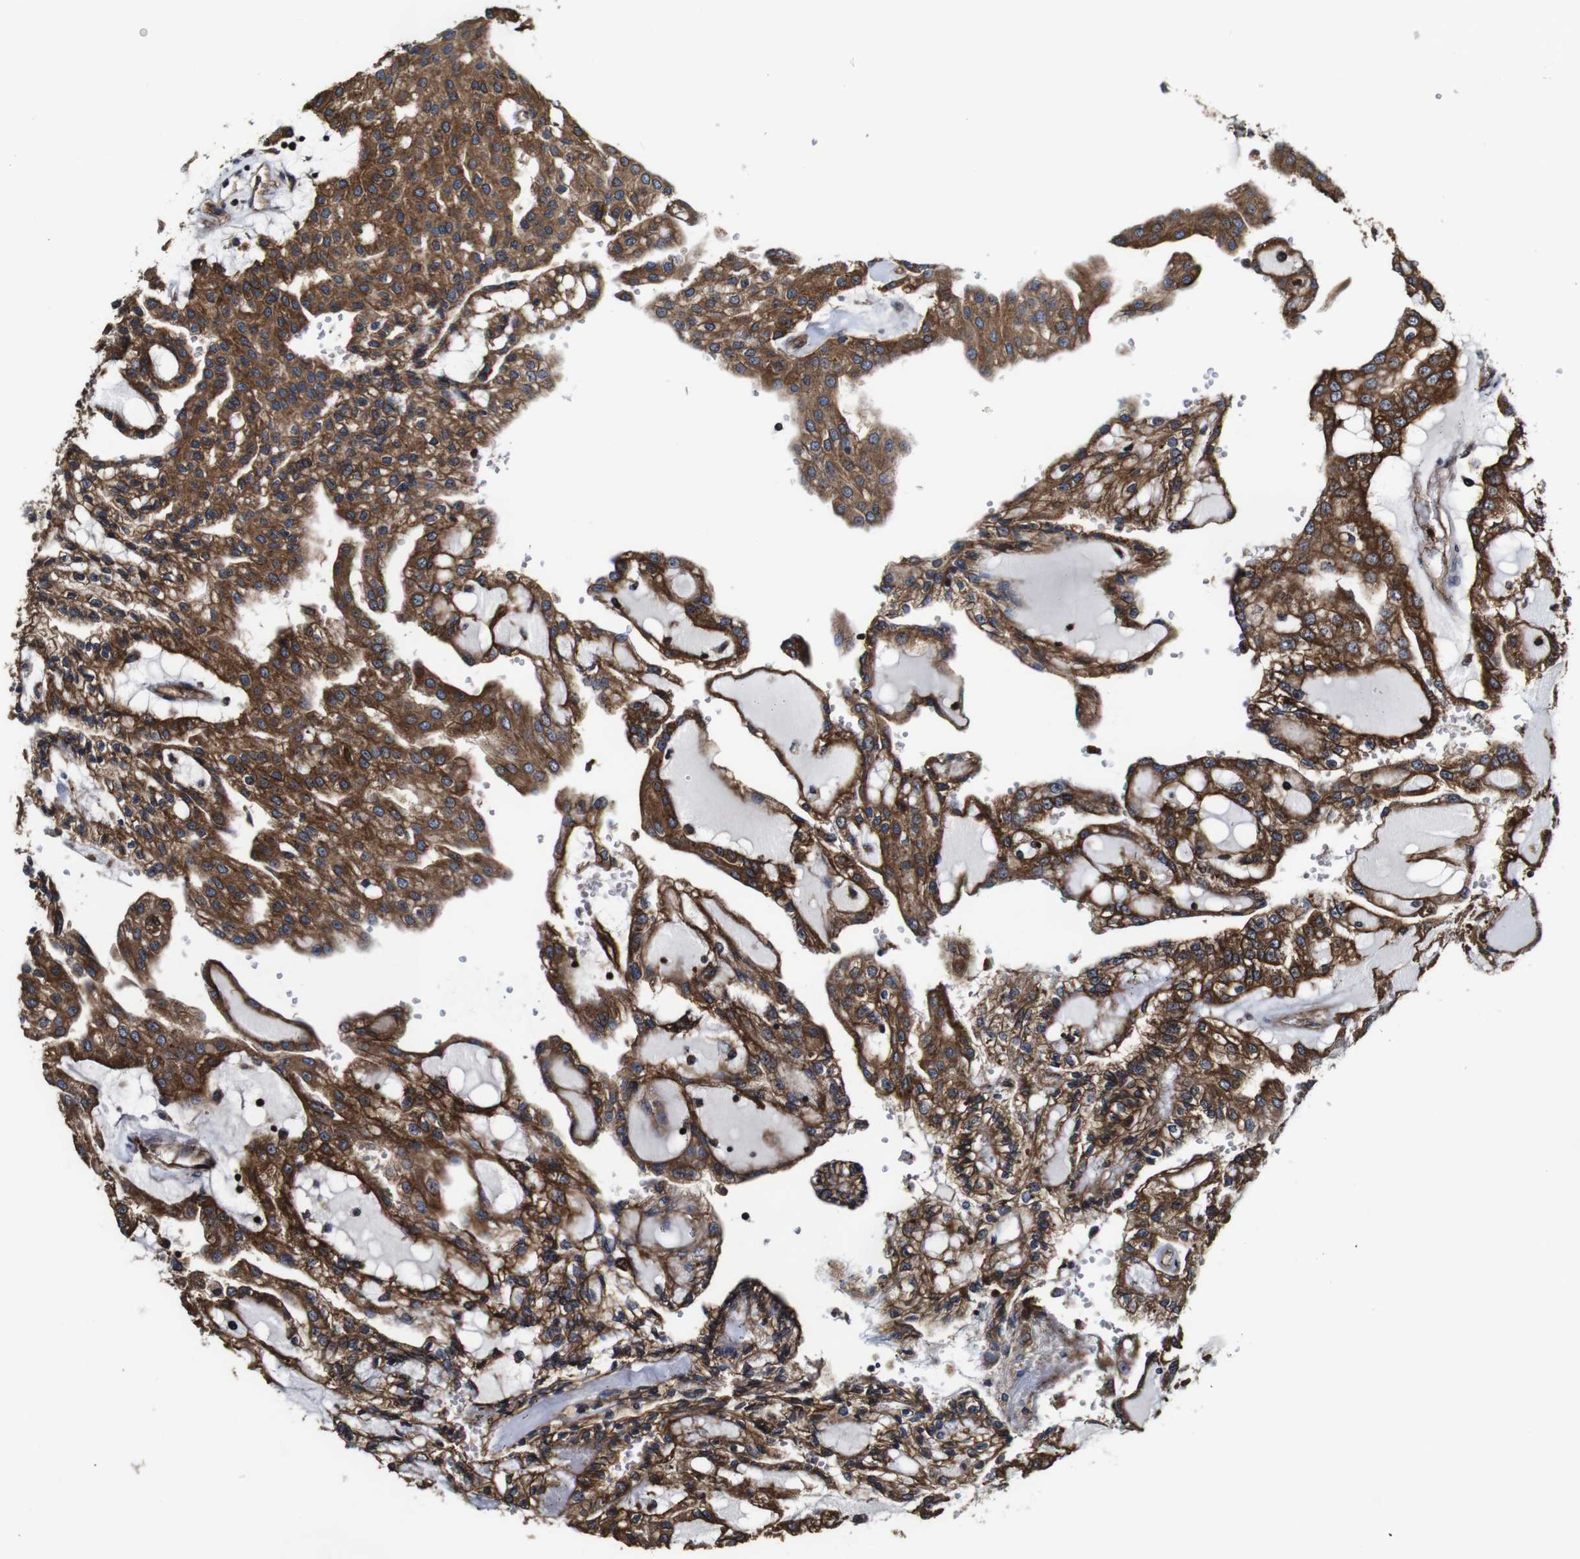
{"staining": {"intensity": "strong", "quantity": ">75%", "location": "cytoplasmic/membranous"}, "tissue": "renal cancer", "cell_type": "Tumor cells", "image_type": "cancer", "snomed": [{"axis": "morphology", "description": "Adenocarcinoma, NOS"}, {"axis": "topography", "description": "Kidney"}], "caption": "High-magnification brightfield microscopy of renal adenocarcinoma stained with DAB (3,3'-diaminobenzidine) (brown) and counterstained with hematoxylin (blue). tumor cells exhibit strong cytoplasmic/membranous expression is present in approximately>75% of cells.", "gene": "TNIK", "patient": {"sex": "male", "age": 63}}